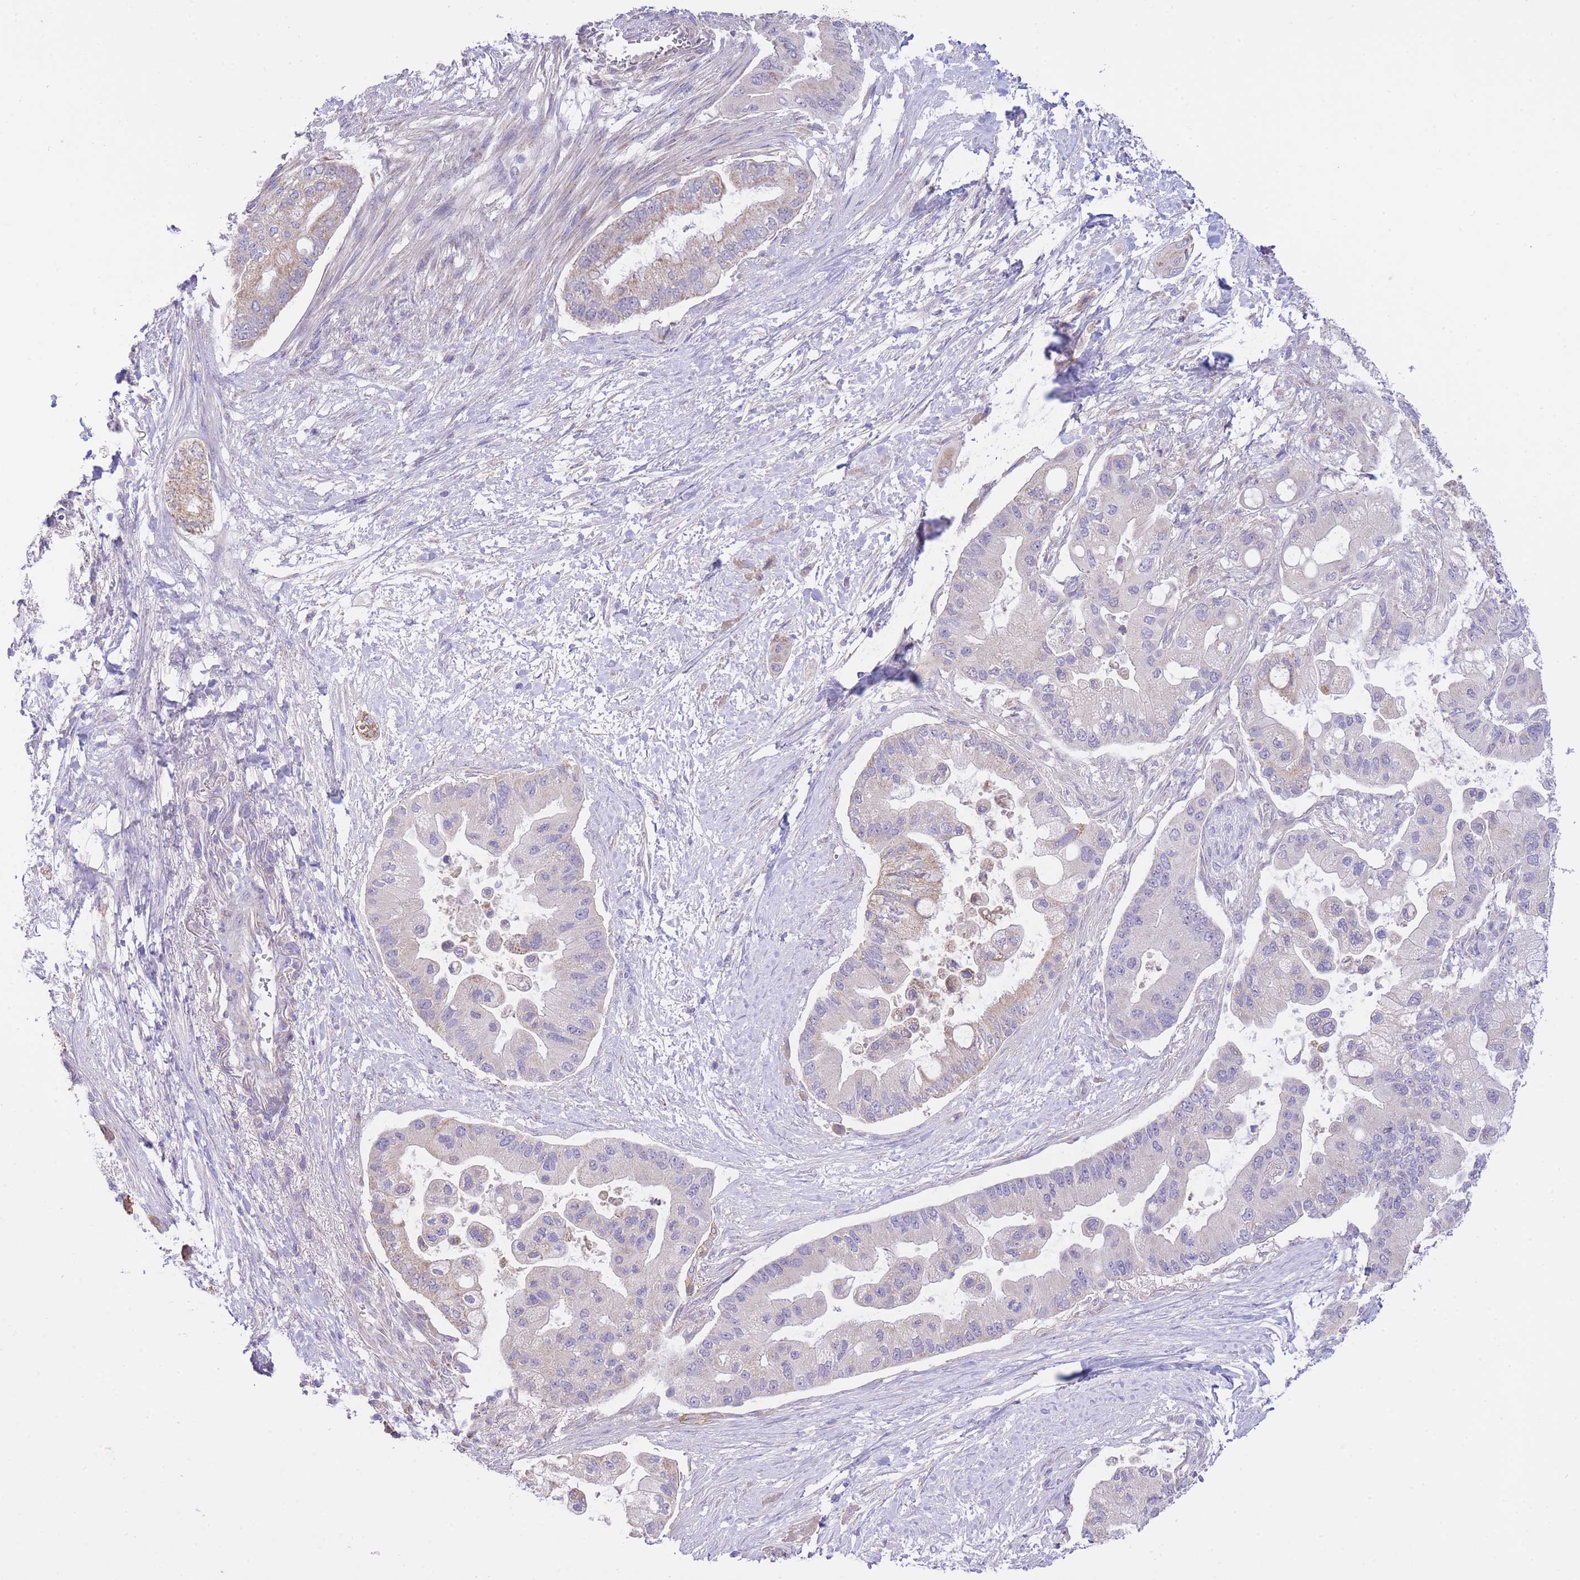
{"staining": {"intensity": "weak", "quantity": "<25%", "location": "cytoplasmic/membranous"}, "tissue": "pancreatic cancer", "cell_type": "Tumor cells", "image_type": "cancer", "snomed": [{"axis": "morphology", "description": "Adenocarcinoma, NOS"}, {"axis": "topography", "description": "Pancreas"}], "caption": "There is no significant expression in tumor cells of pancreatic cancer.", "gene": "PGM1", "patient": {"sex": "male", "age": 57}}